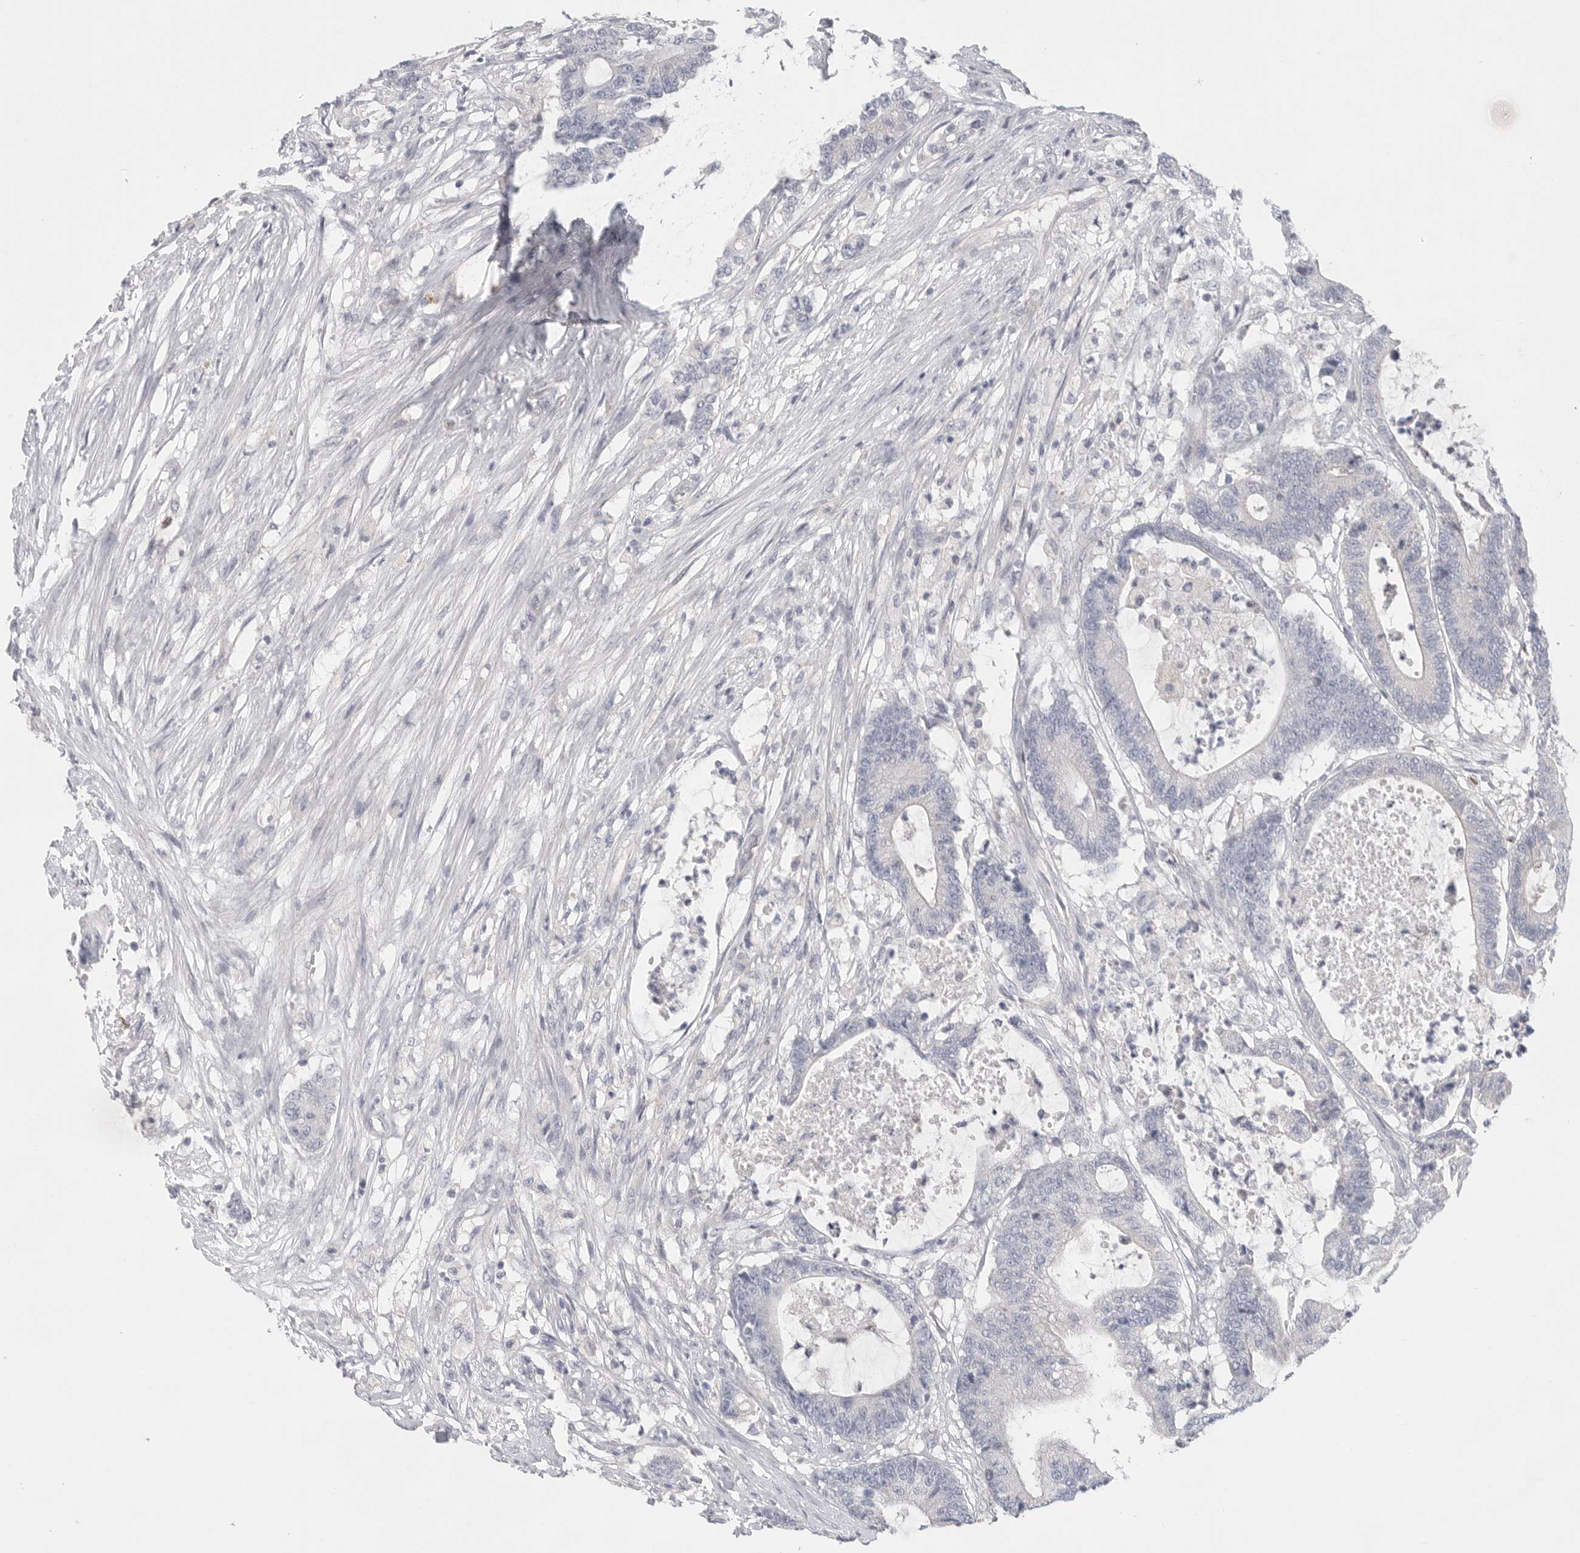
{"staining": {"intensity": "negative", "quantity": "none", "location": "none"}, "tissue": "colorectal cancer", "cell_type": "Tumor cells", "image_type": "cancer", "snomed": [{"axis": "morphology", "description": "Adenocarcinoma, NOS"}, {"axis": "topography", "description": "Colon"}], "caption": "A micrograph of colorectal cancer (adenocarcinoma) stained for a protein reveals no brown staining in tumor cells. The staining is performed using DAB brown chromogen with nuclei counter-stained in using hematoxylin.", "gene": "ELP3", "patient": {"sex": "female", "age": 84}}